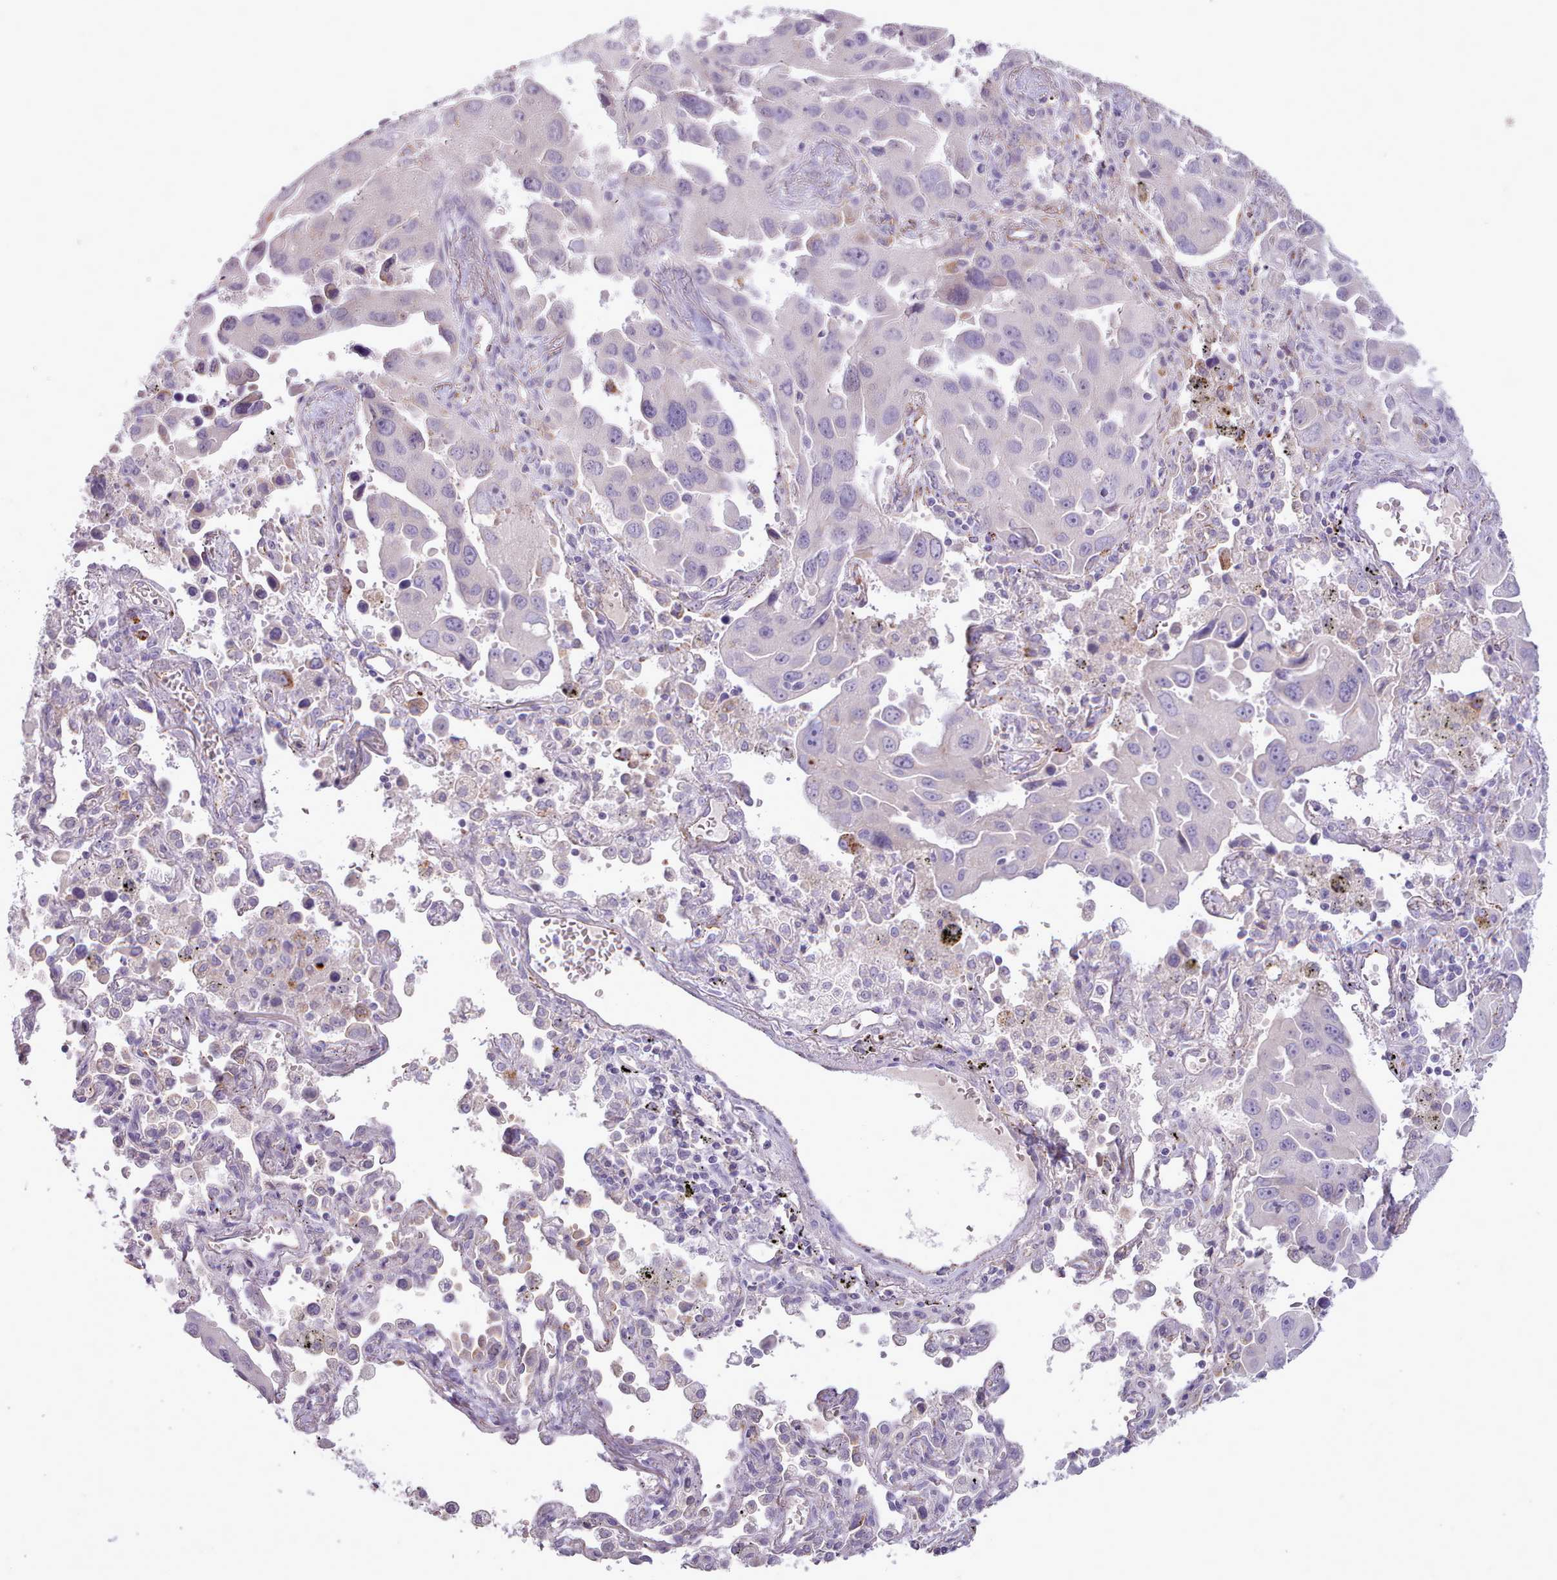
{"staining": {"intensity": "negative", "quantity": "none", "location": "none"}, "tissue": "lung cancer", "cell_type": "Tumor cells", "image_type": "cancer", "snomed": [{"axis": "morphology", "description": "Adenocarcinoma, NOS"}, {"axis": "topography", "description": "Lung"}], "caption": "Immunohistochemistry (IHC) photomicrograph of lung cancer stained for a protein (brown), which exhibits no staining in tumor cells. Nuclei are stained in blue.", "gene": "ATRAID", "patient": {"sex": "male", "age": 66}}